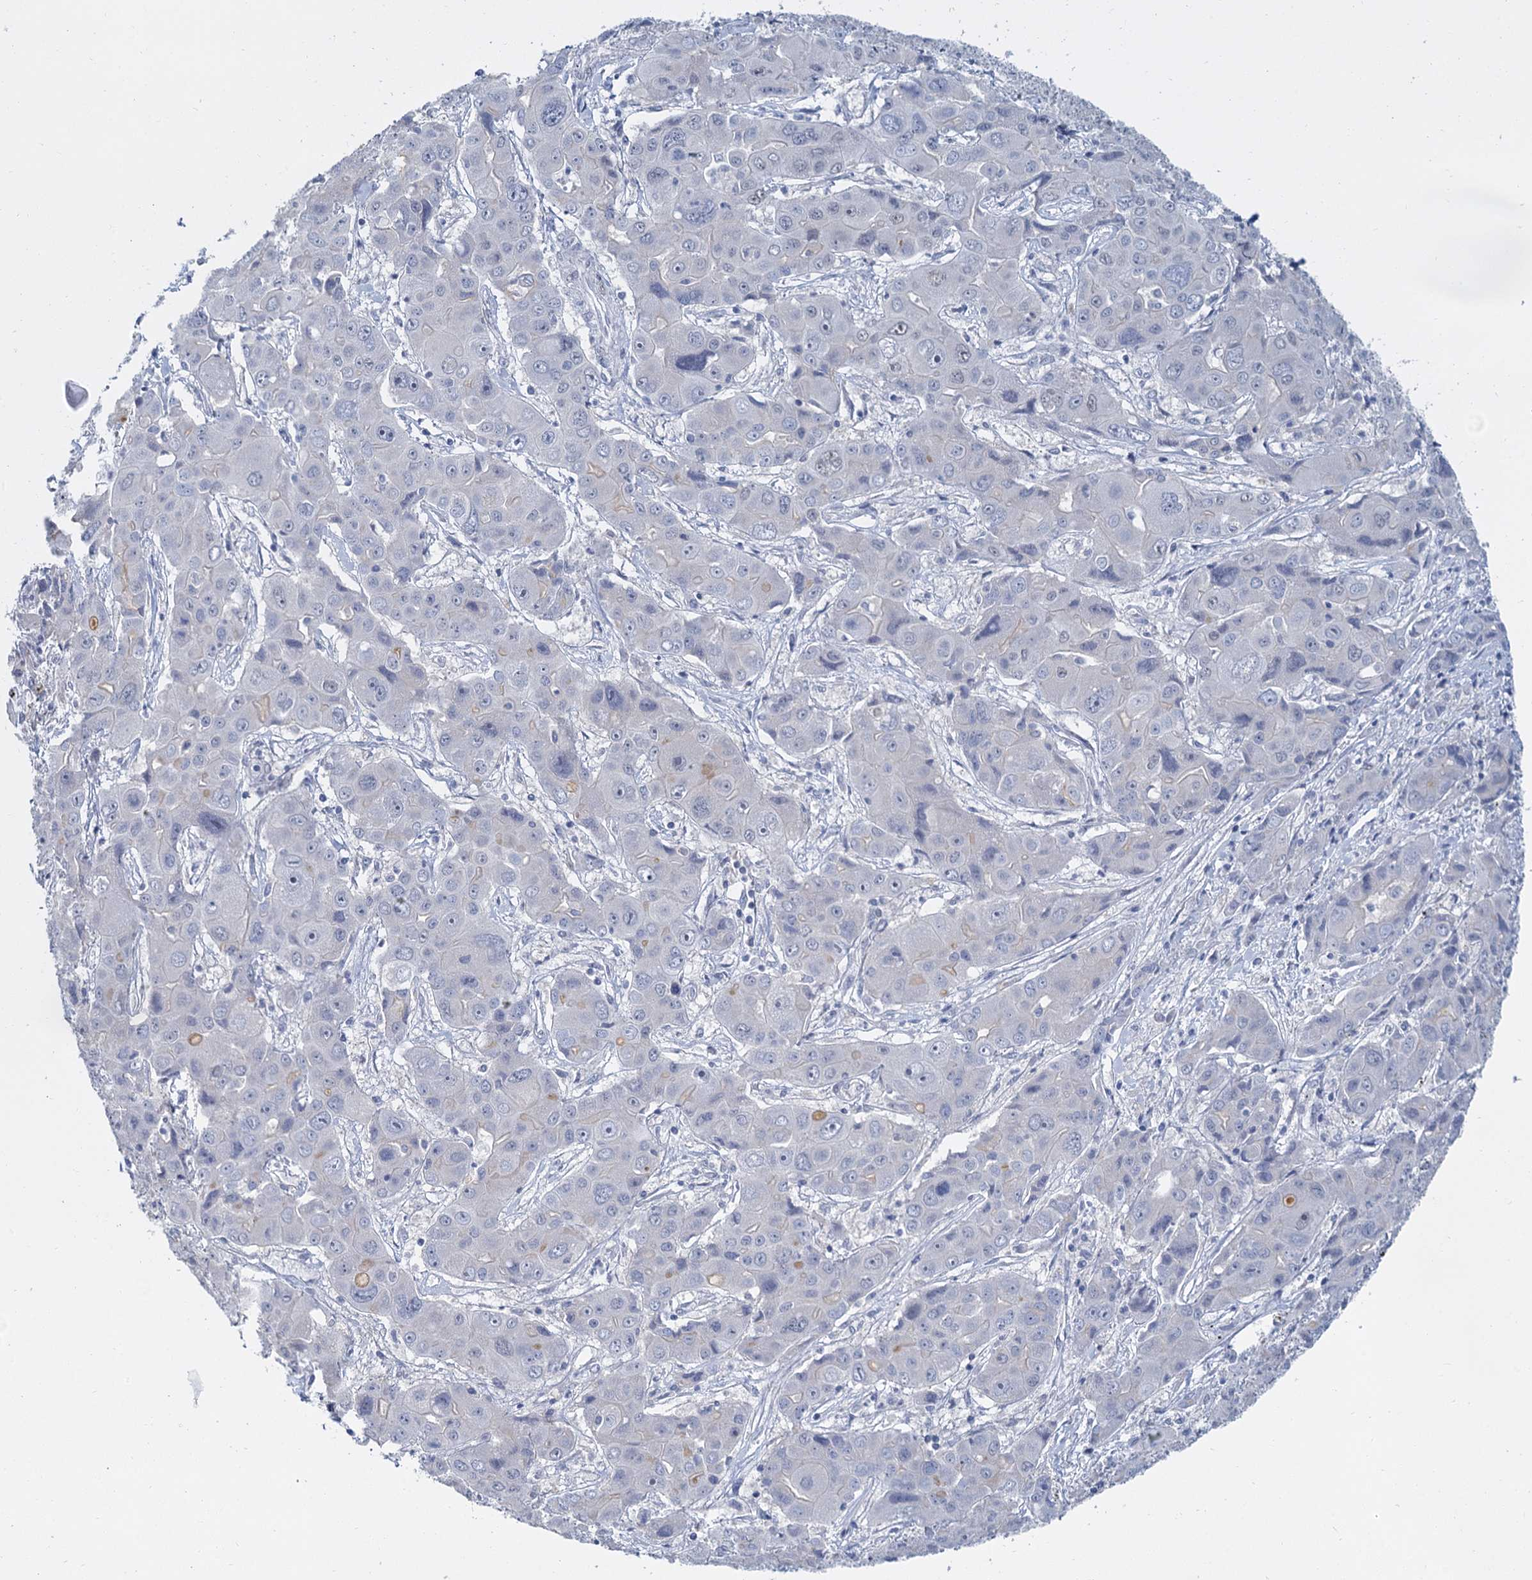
{"staining": {"intensity": "negative", "quantity": "none", "location": "none"}, "tissue": "liver cancer", "cell_type": "Tumor cells", "image_type": "cancer", "snomed": [{"axis": "morphology", "description": "Cholangiocarcinoma"}, {"axis": "topography", "description": "Liver"}], "caption": "An immunohistochemistry histopathology image of liver cancer (cholangiocarcinoma) is shown. There is no staining in tumor cells of liver cancer (cholangiocarcinoma).", "gene": "ACRBP", "patient": {"sex": "male", "age": 67}}